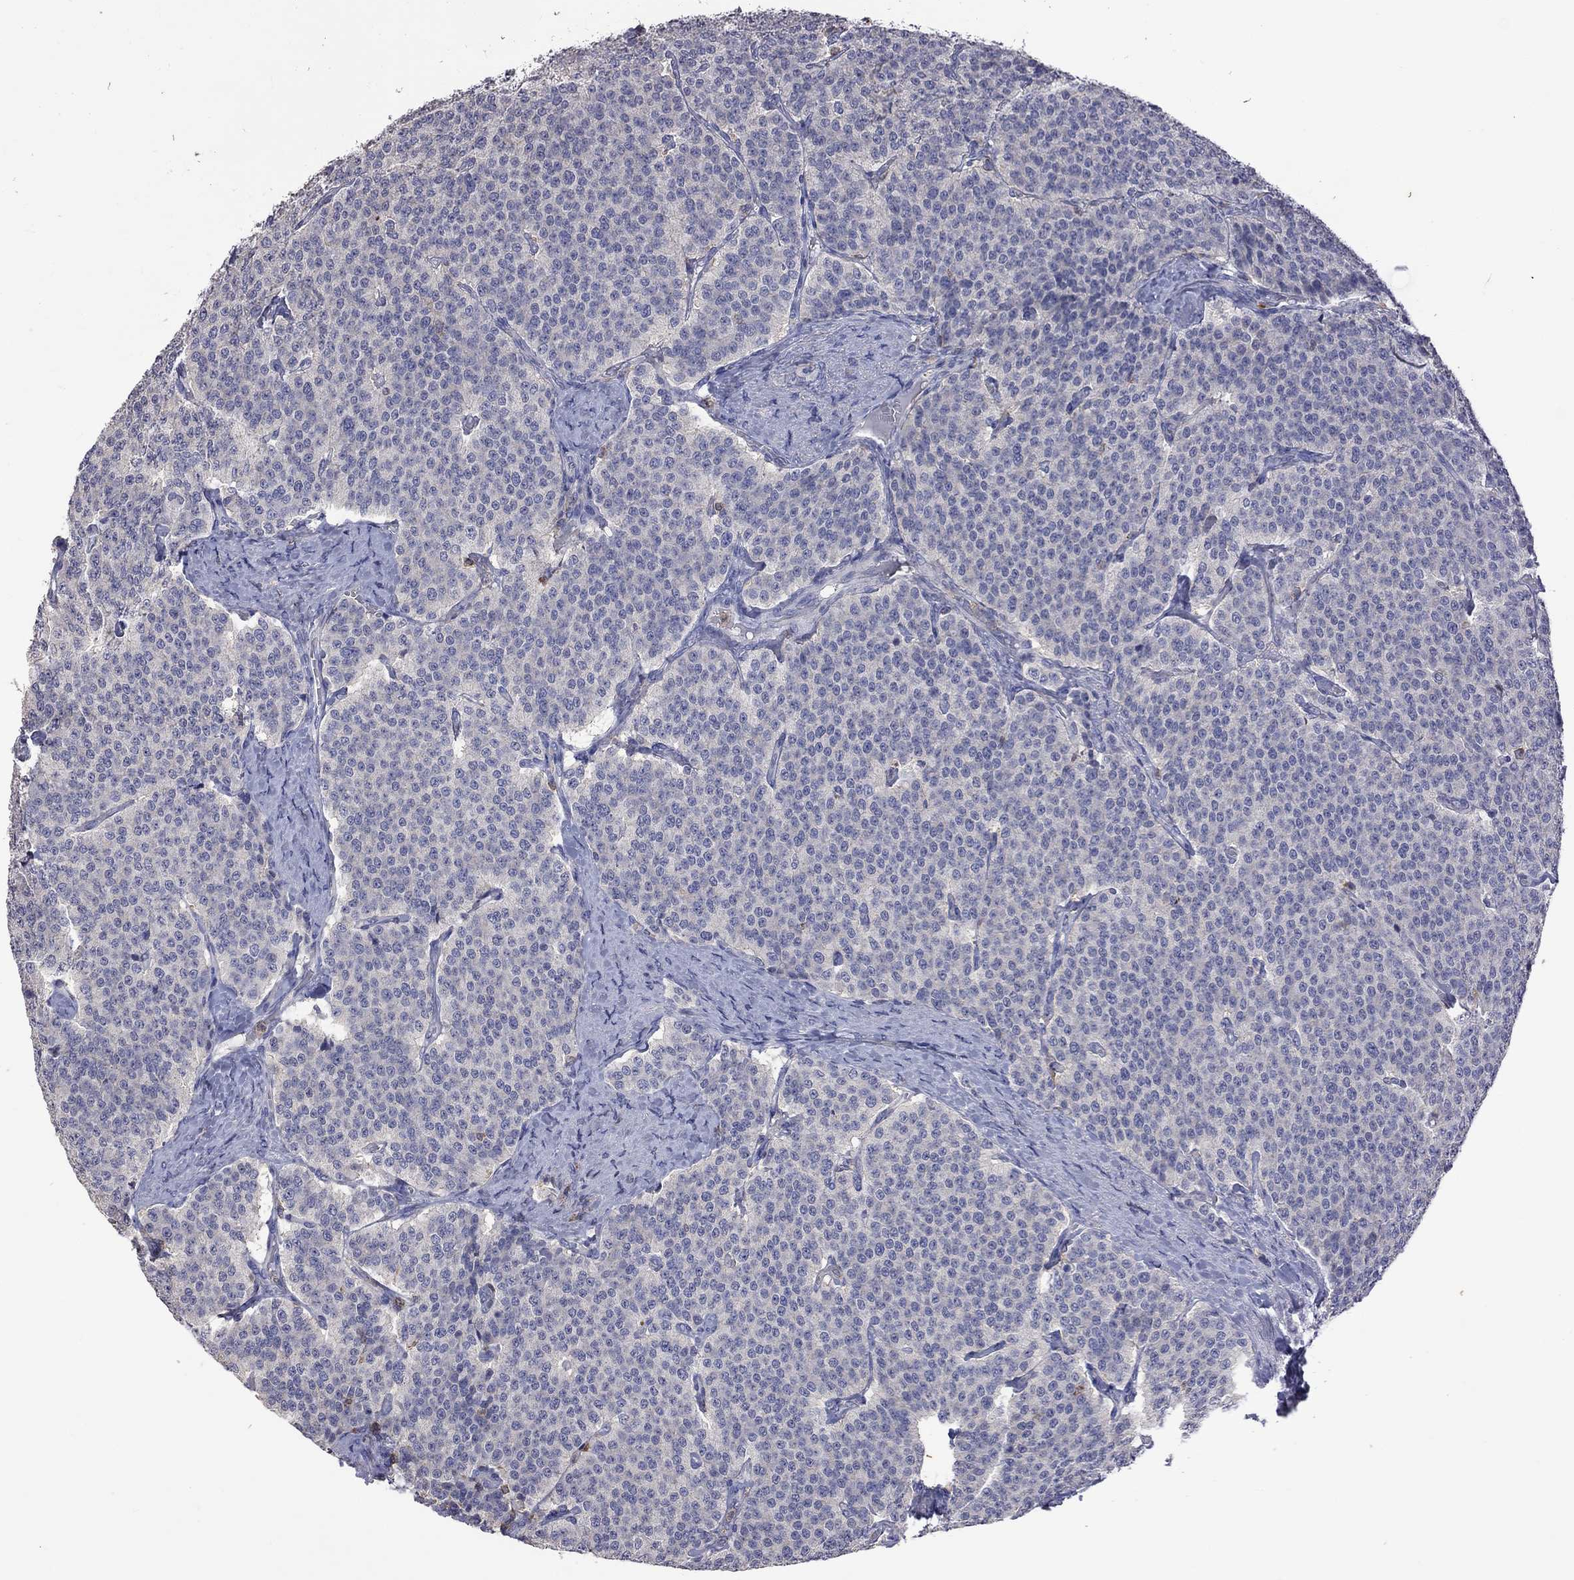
{"staining": {"intensity": "negative", "quantity": "none", "location": "none"}, "tissue": "carcinoid", "cell_type": "Tumor cells", "image_type": "cancer", "snomed": [{"axis": "morphology", "description": "Carcinoid, malignant, NOS"}, {"axis": "topography", "description": "Small intestine"}], "caption": "An immunohistochemistry micrograph of carcinoid is shown. There is no staining in tumor cells of carcinoid. (Brightfield microscopy of DAB (3,3'-diaminobenzidine) immunohistochemistry at high magnification).", "gene": "IPCEF1", "patient": {"sex": "female", "age": 58}}